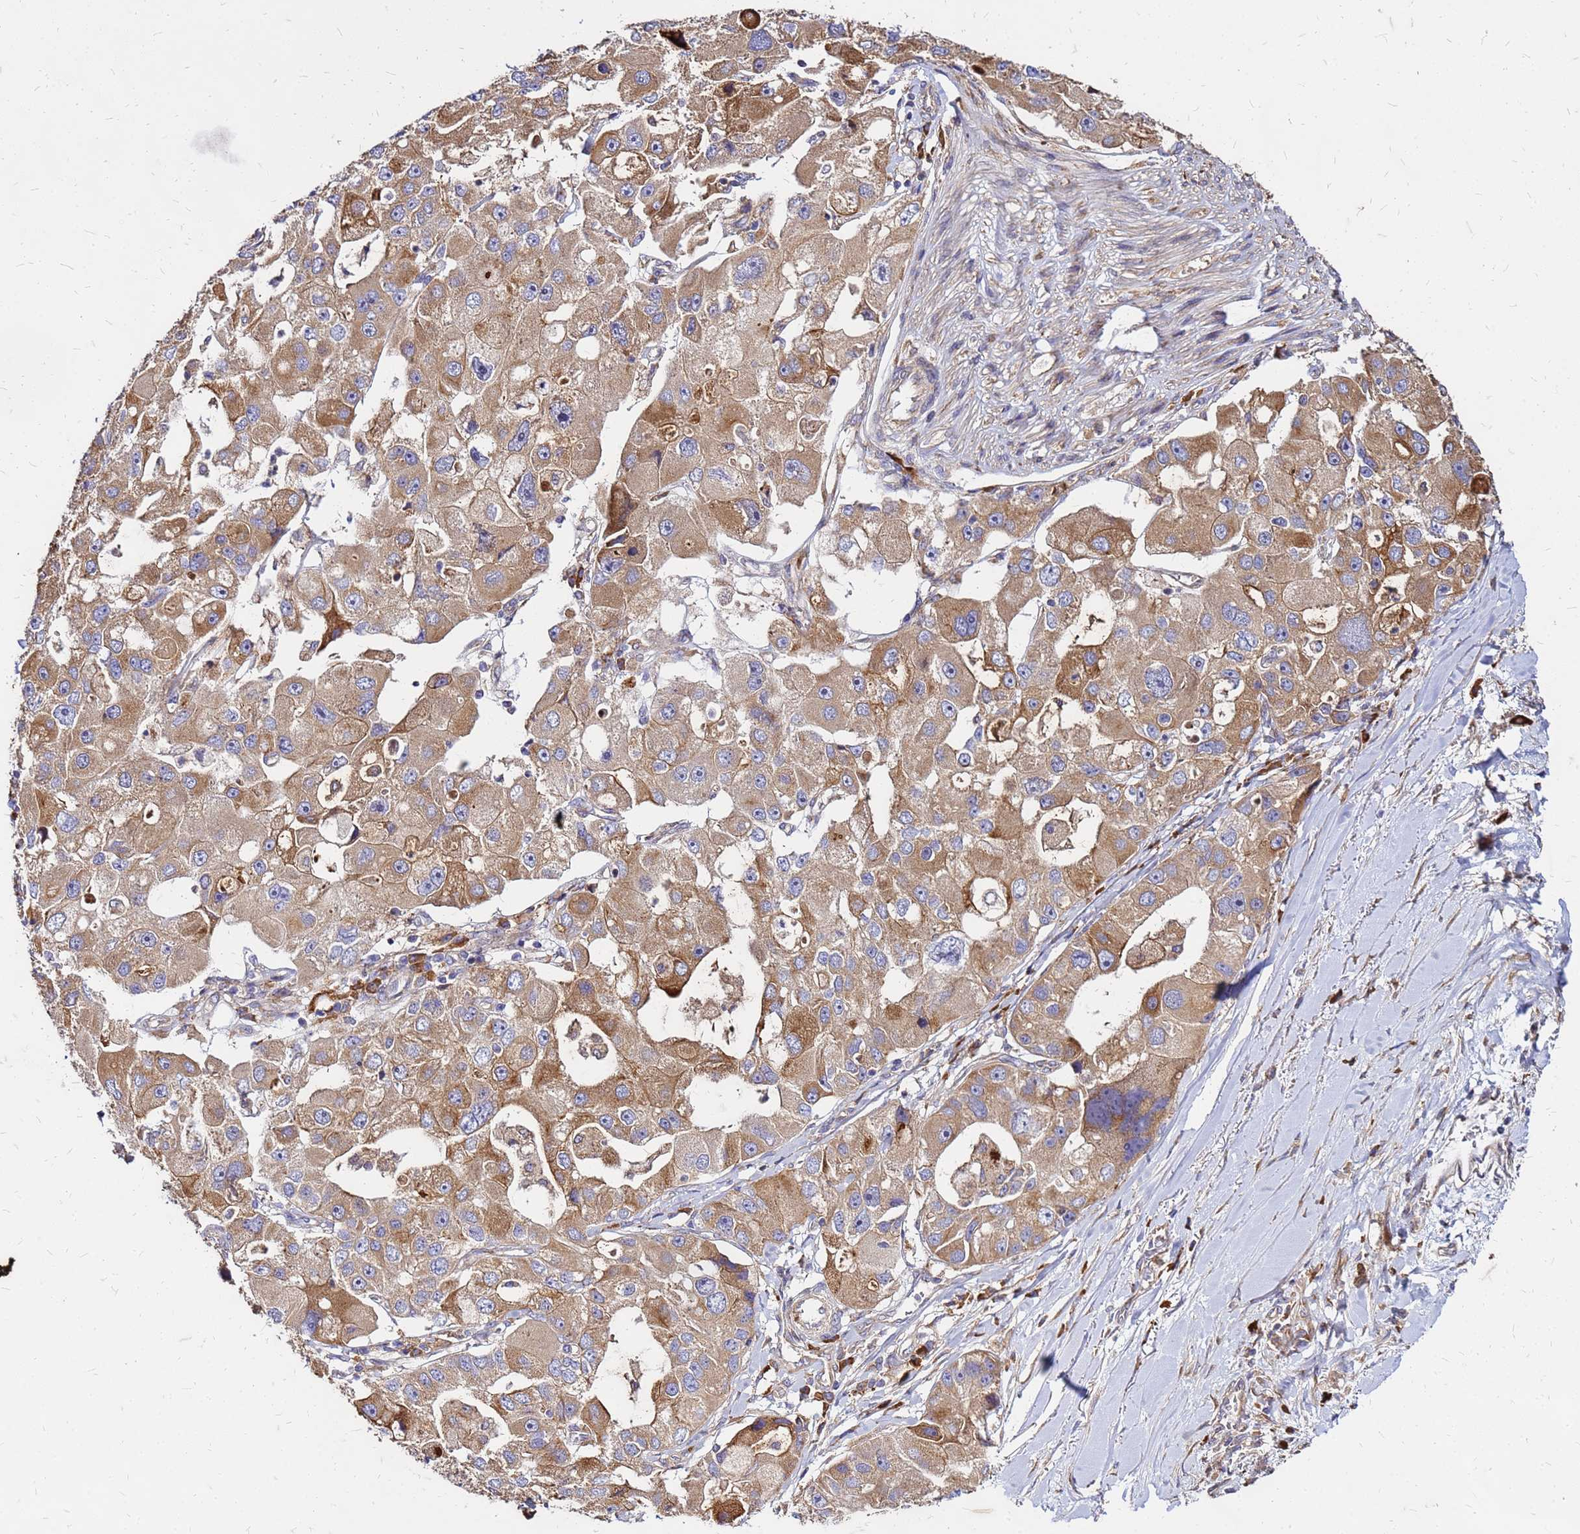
{"staining": {"intensity": "moderate", "quantity": ">75%", "location": "cytoplasmic/membranous"}, "tissue": "lung cancer", "cell_type": "Tumor cells", "image_type": "cancer", "snomed": [{"axis": "morphology", "description": "Adenocarcinoma, NOS"}, {"axis": "topography", "description": "Lung"}], "caption": "A brown stain highlights moderate cytoplasmic/membranous positivity of a protein in human adenocarcinoma (lung) tumor cells. Immunohistochemistry (ihc) stains the protein in brown and the nuclei are stained blue.", "gene": "VMO1", "patient": {"sex": "female", "age": 54}}